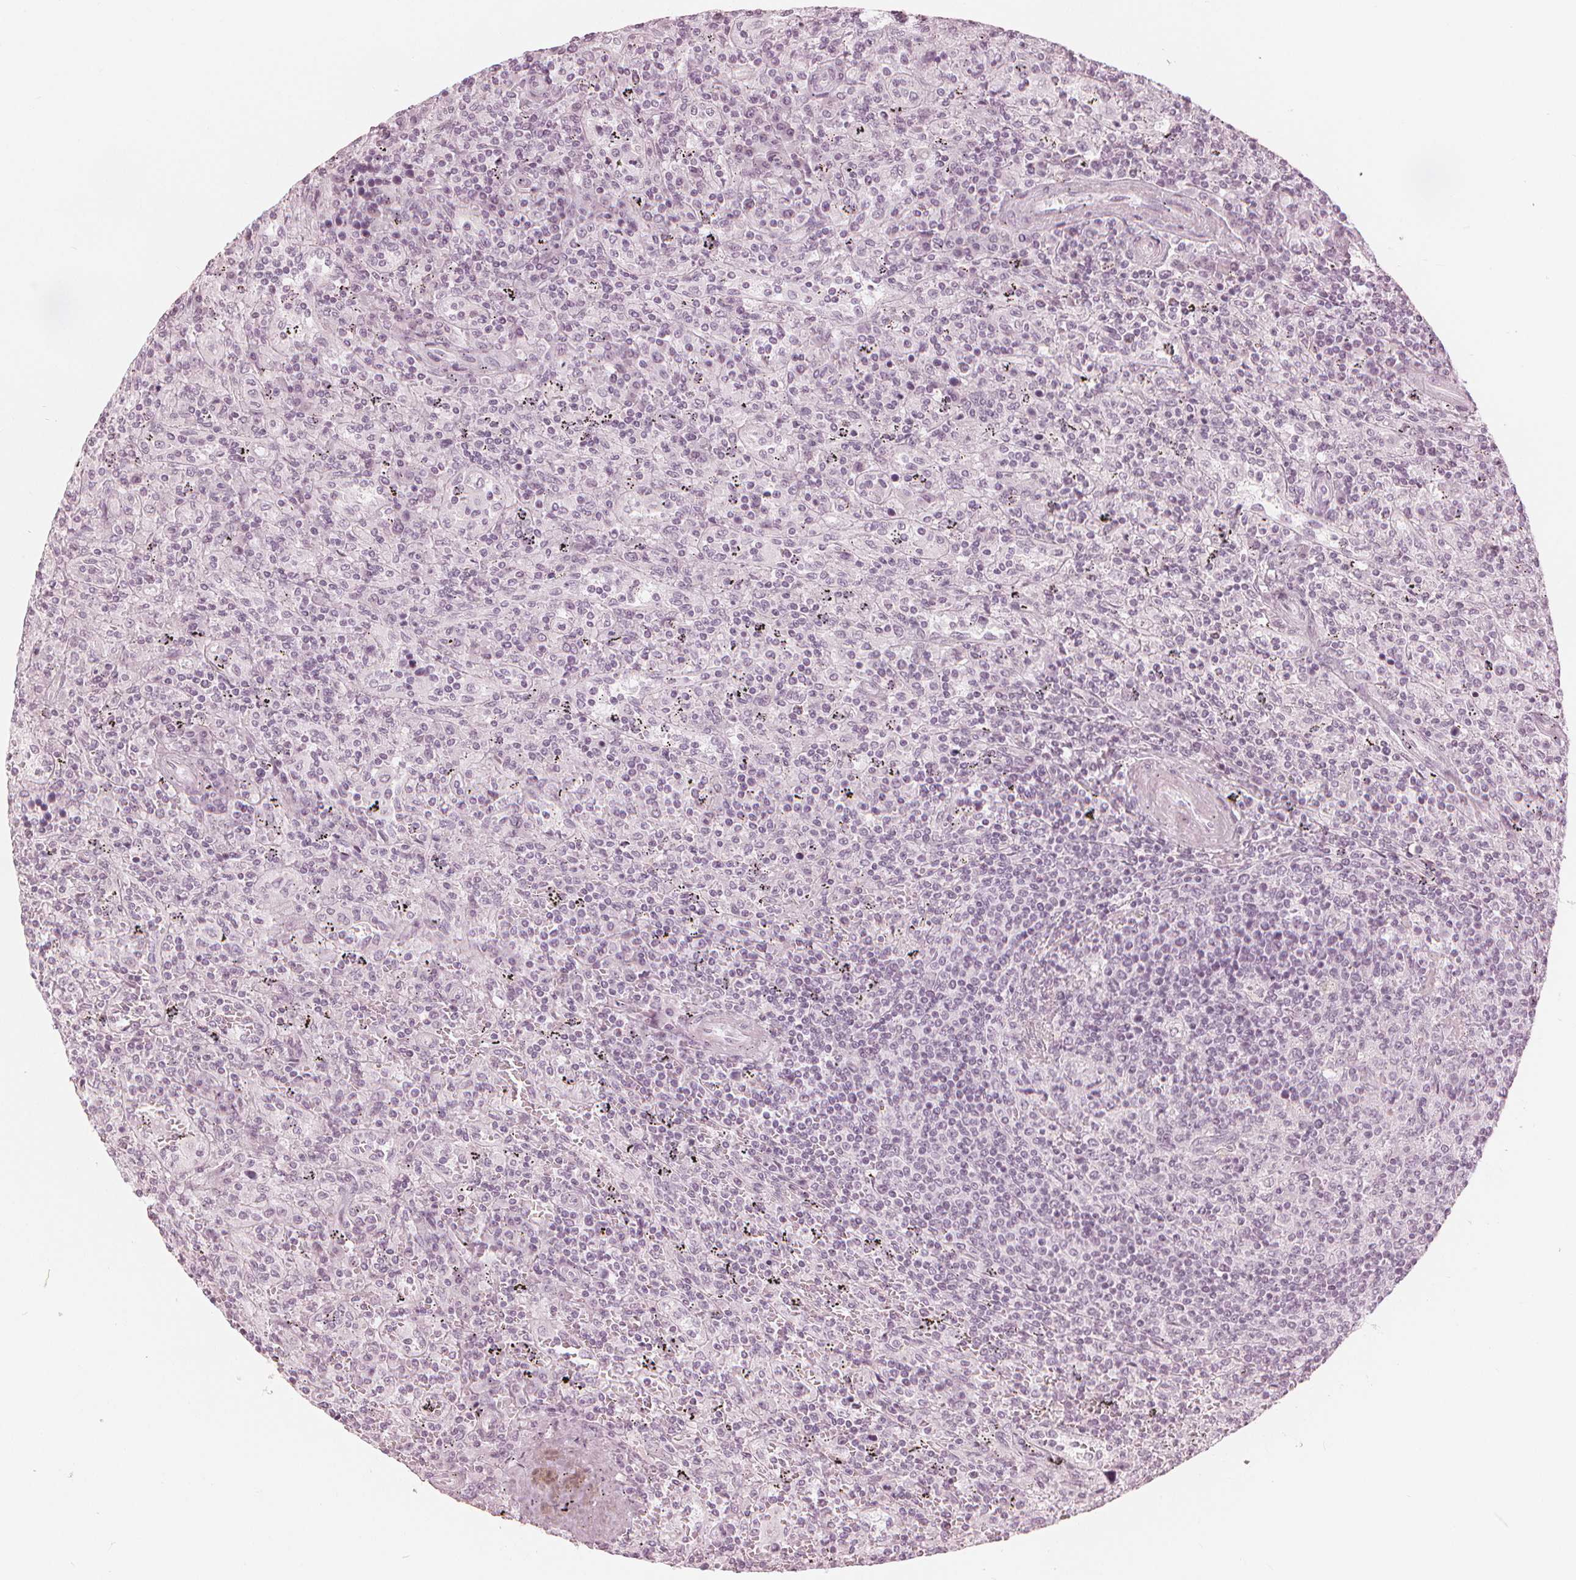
{"staining": {"intensity": "negative", "quantity": "none", "location": "none"}, "tissue": "lymphoma", "cell_type": "Tumor cells", "image_type": "cancer", "snomed": [{"axis": "morphology", "description": "Malignant lymphoma, non-Hodgkin's type, Low grade"}, {"axis": "topography", "description": "Spleen"}], "caption": "An IHC micrograph of lymphoma is shown. There is no staining in tumor cells of lymphoma.", "gene": "PAEP", "patient": {"sex": "male", "age": 62}}